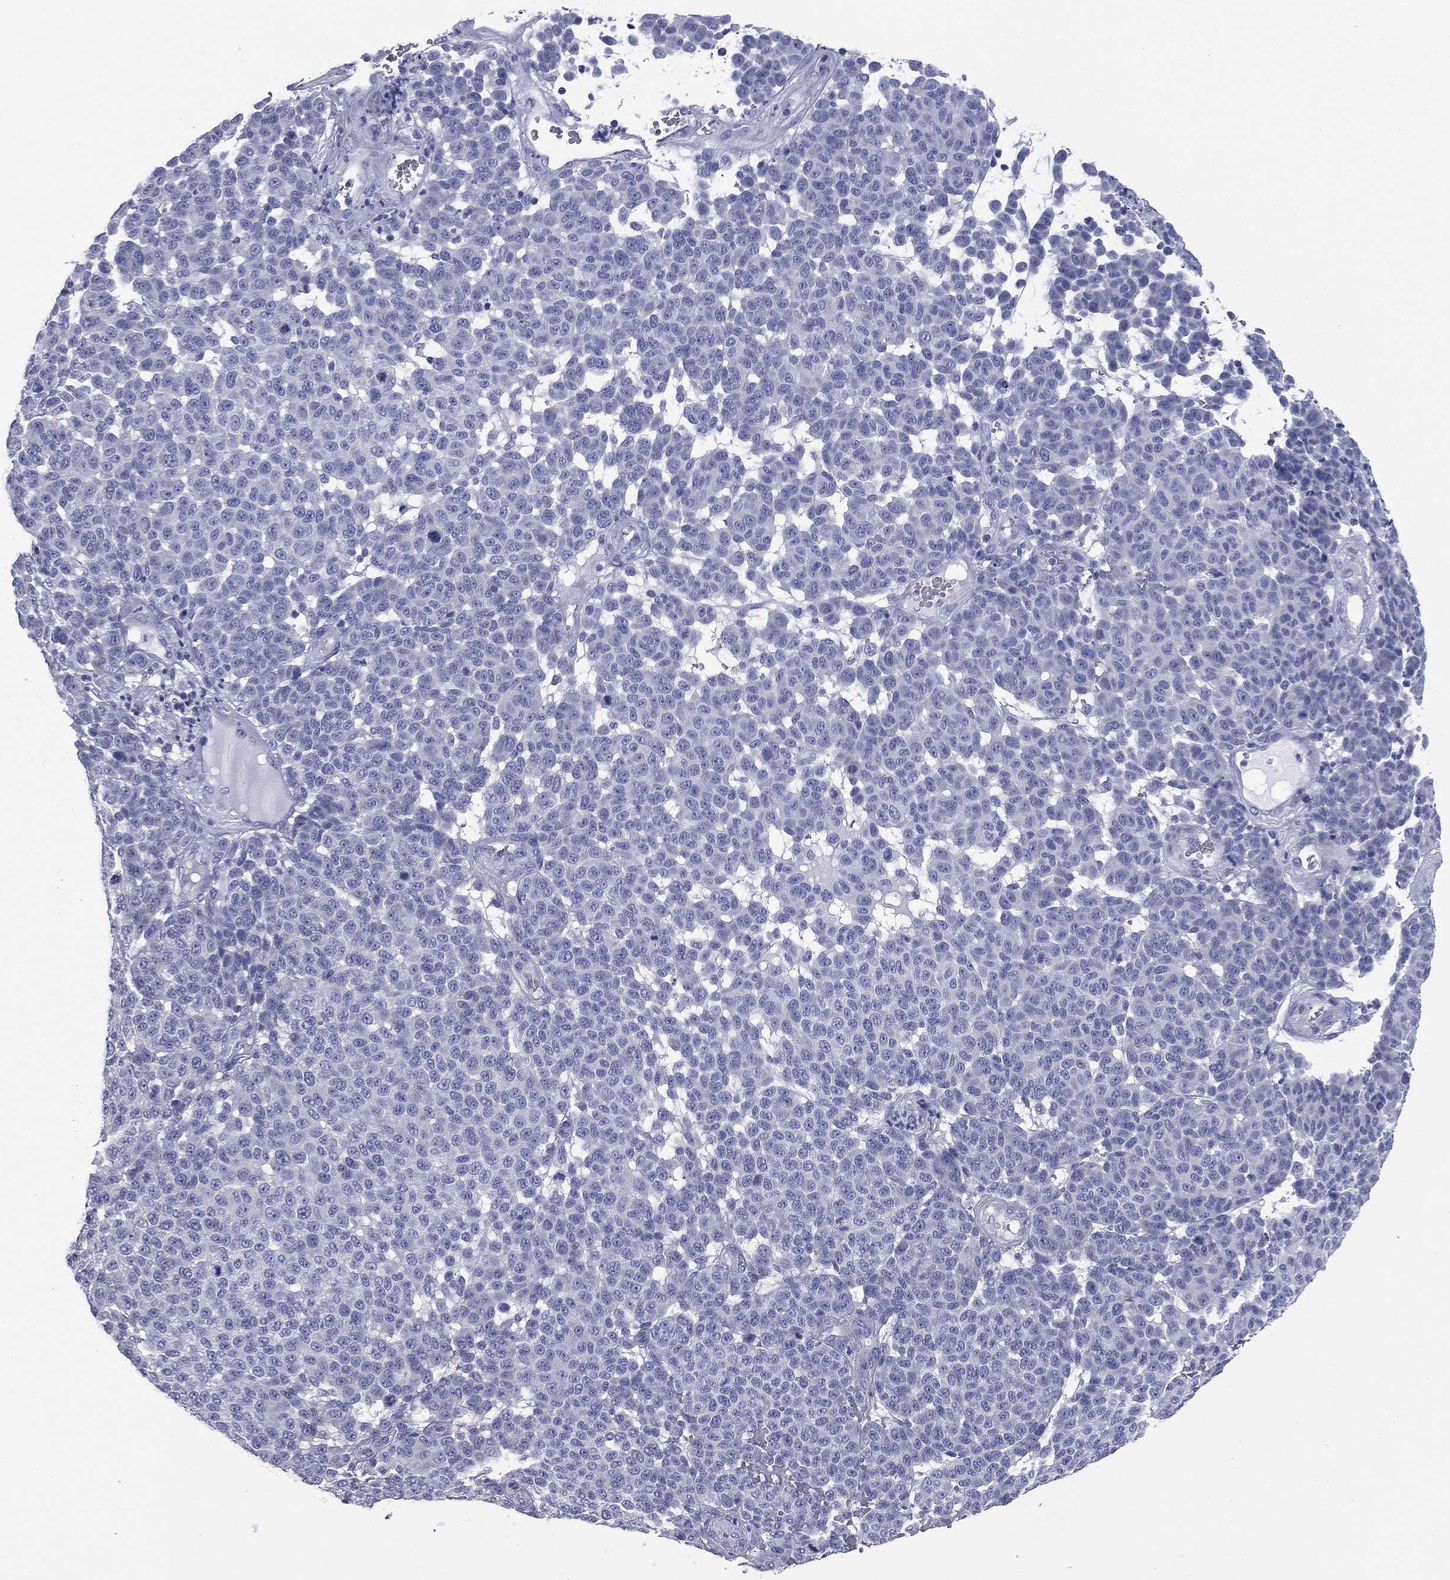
{"staining": {"intensity": "negative", "quantity": "none", "location": "none"}, "tissue": "melanoma", "cell_type": "Tumor cells", "image_type": "cancer", "snomed": [{"axis": "morphology", "description": "Malignant melanoma, NOS"}, {"axis": "topography", "description": "Skin"}], "caption": "An immunohistochemistry (IHC) histopathology image of melanoma is shown. There is no staining in tumor cells of melanoma.", "gene": "FCER2", "patient": {"sex": "male", "age": 59}}